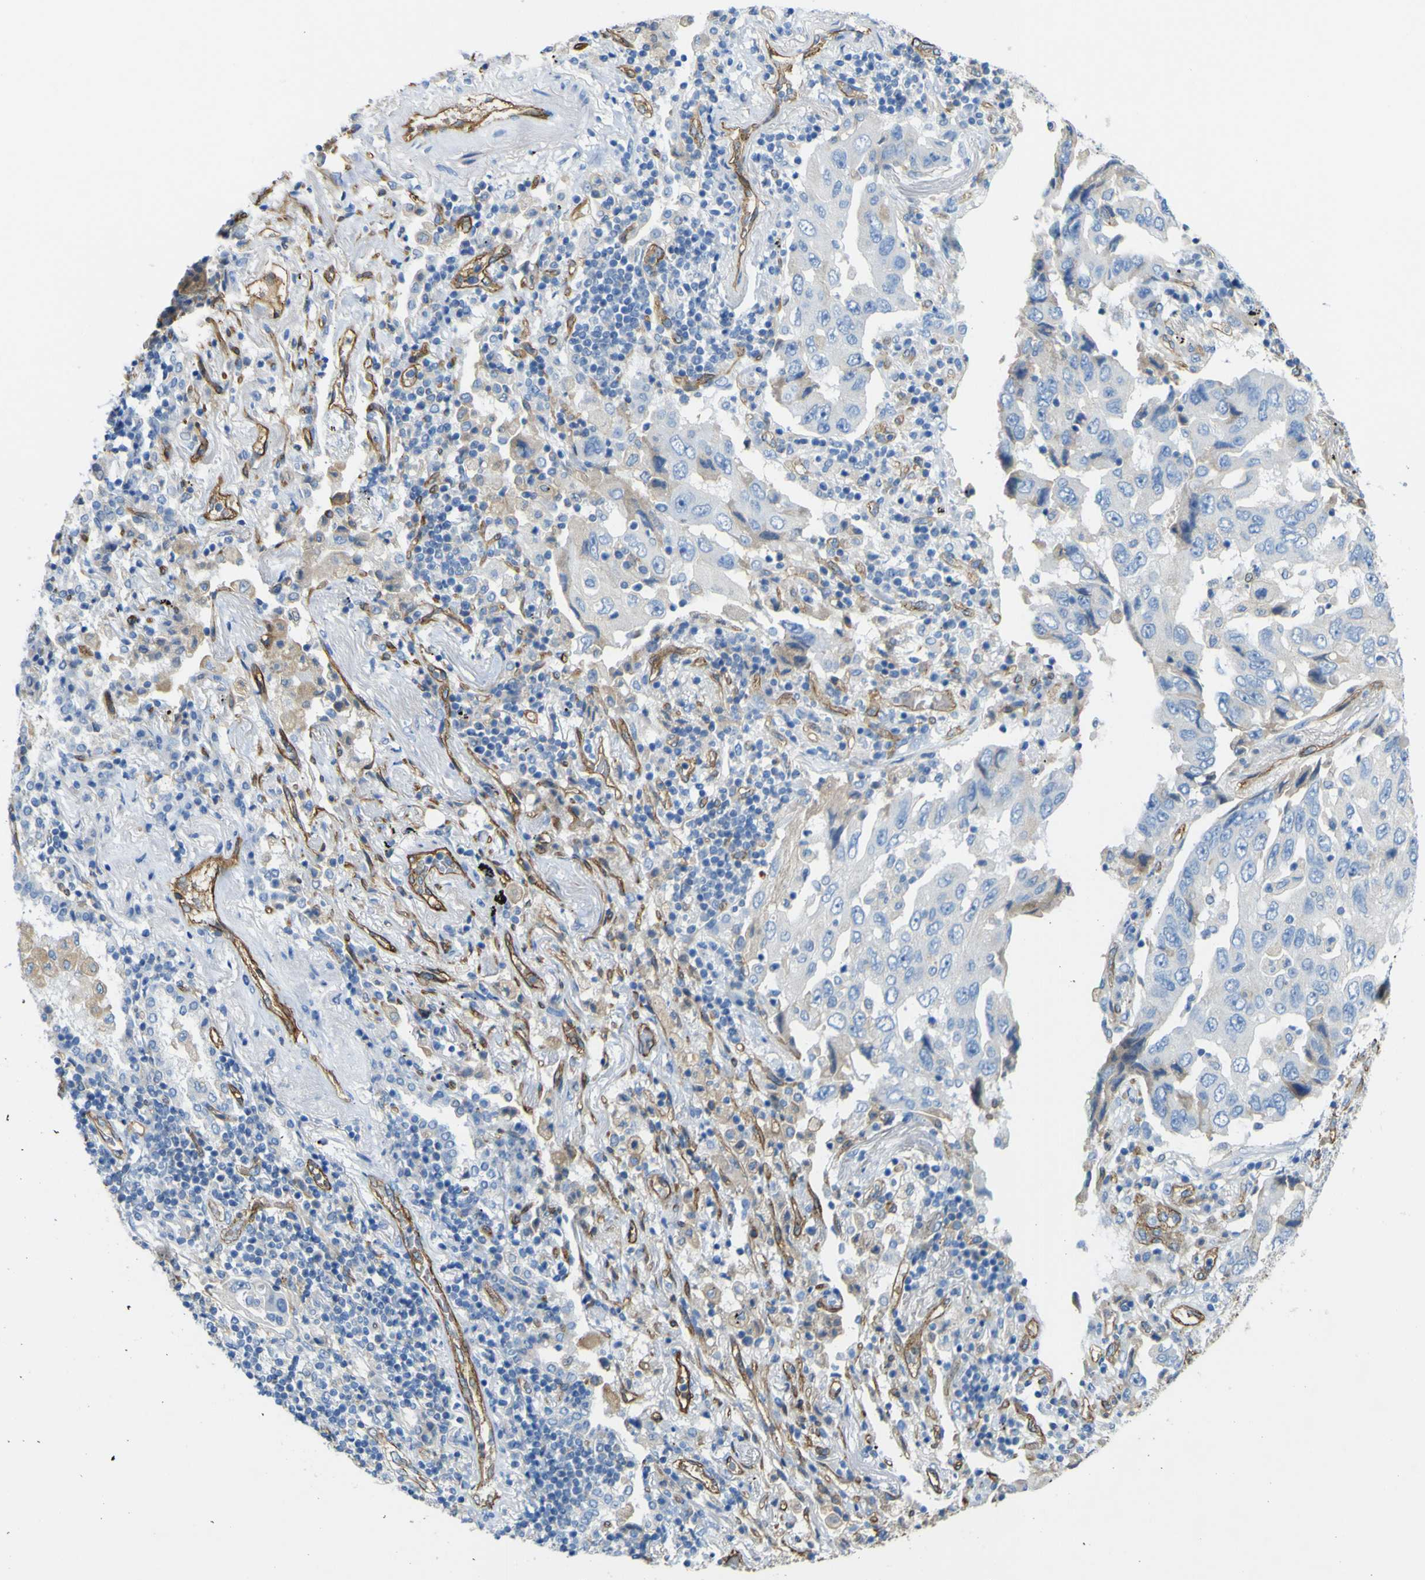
{"staining": {"intensity": "negative", "quantity": "none", "location": "none"}, "tissue": "lung cancer", "cell_type": "Tumor cells", "image_type": "cancer", "snomed": [{"axis": "morphology", "description": "Adenocarcinoma, NOS"}, {"axis": "topography", "description": "Lung"}], "caption": "There is no significant positivity in tumor cells of lung adenocarcinoma.", "gene": "CD93", "patient": {"sex": "female", "age": 65}}